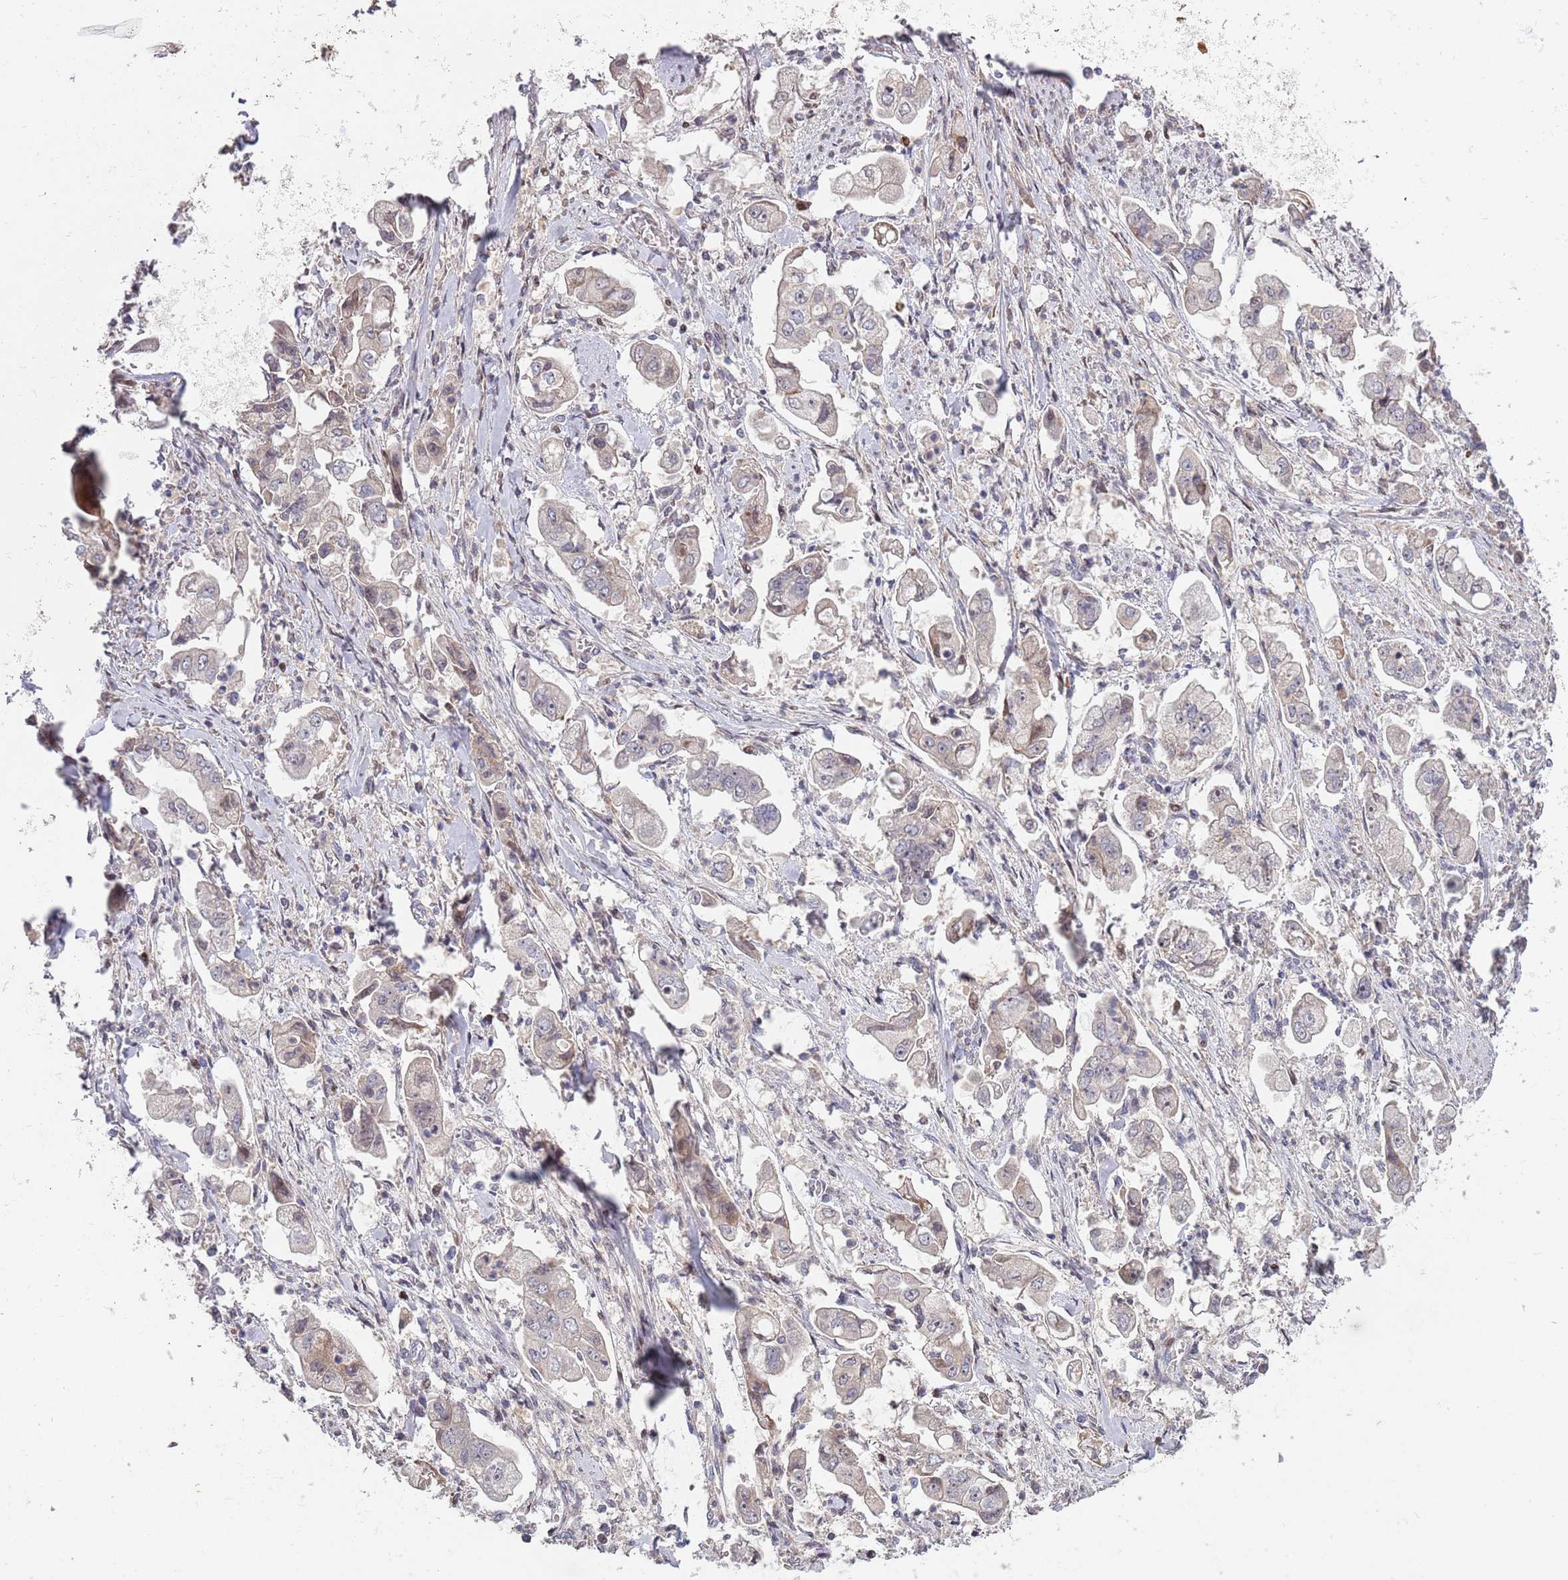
{"staining": {"intensity": "negative", "quantity": "none", "location": "none"}, "tissue": "stomach cancer", "cell_type": "Tumor cells", "image_type": "cancer", "snomed": [{"axis": "morphology", "description": "Adenocarcinoma, NOS"}, {"axis": "topography", "description": "Stomach"}], "caption": "This micrograph is of stomach cancer (adenocarcinoma) stained with IHC to label a protein in brown with the nuclei are counter-stained blue. There is no positivity in tumor cells.", "gene": "SYNDIG1L", "patient": {"sex": "male", "age": 62}}